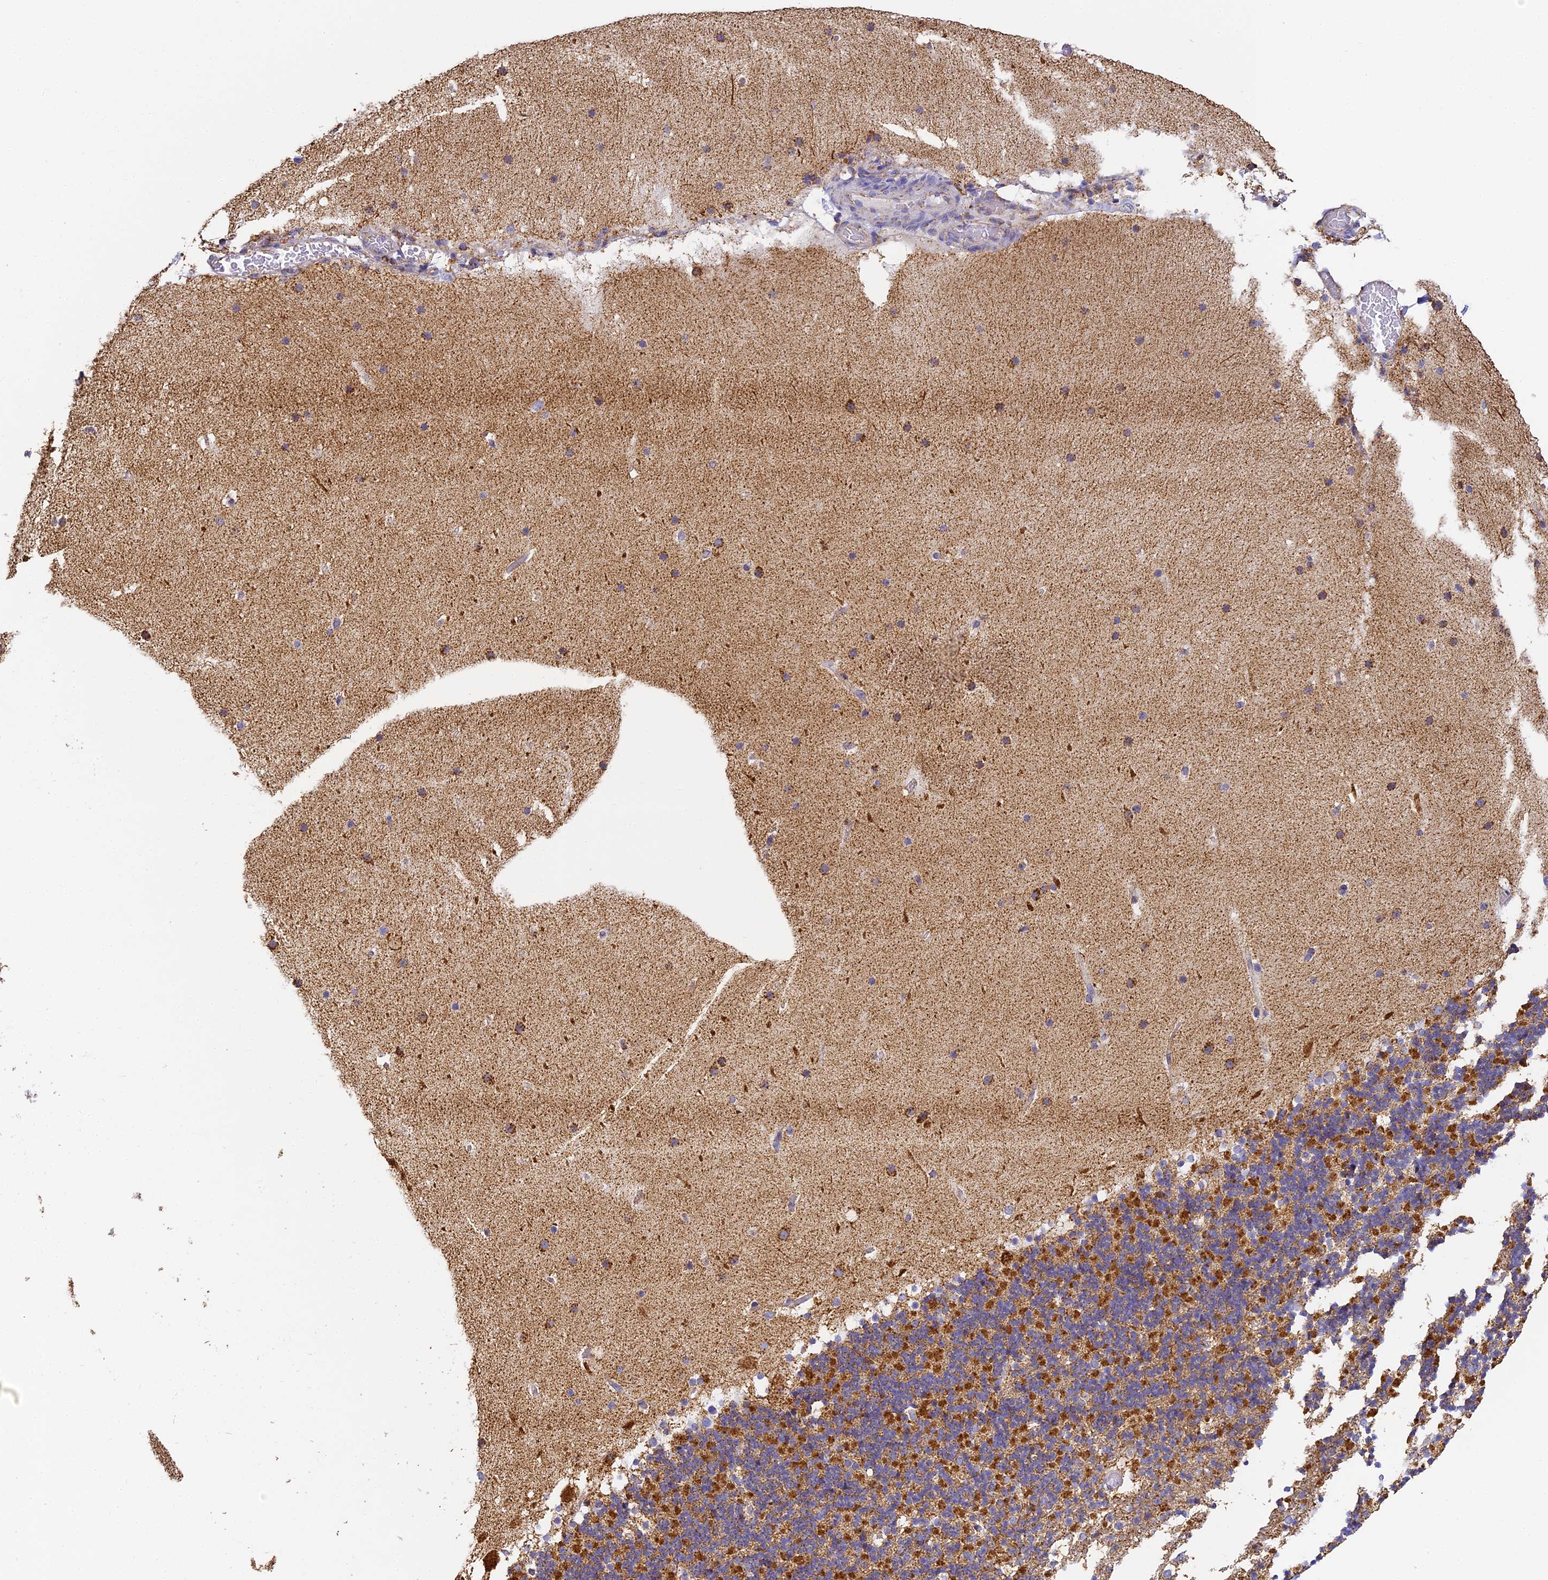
{"staining": {"intensity": "strong", "quantity": "25%-75%", "location": "cytoplasmic/membranous"}, "tissue": "cerebellum", "cell_type": "Cells in granular layer", "image_type": "normal", "snomed": [{"axis": "morphology", "description": "Normal tissue, NOS"}, {"axis": "topography", "description": "Cerebellum"}], "caption": "Immunohistochemistry image of unremarkable cerebellum: cerebellum stained using immunohistochemistry displays high levels of strong protein expression localized specifically in the cytoplasmic/membranous of cells in granular layer, appearing as a cytoplasmic/membranous brown color.", "gene": "COX6C", "patient": {"sex": "male", "age": 57}}